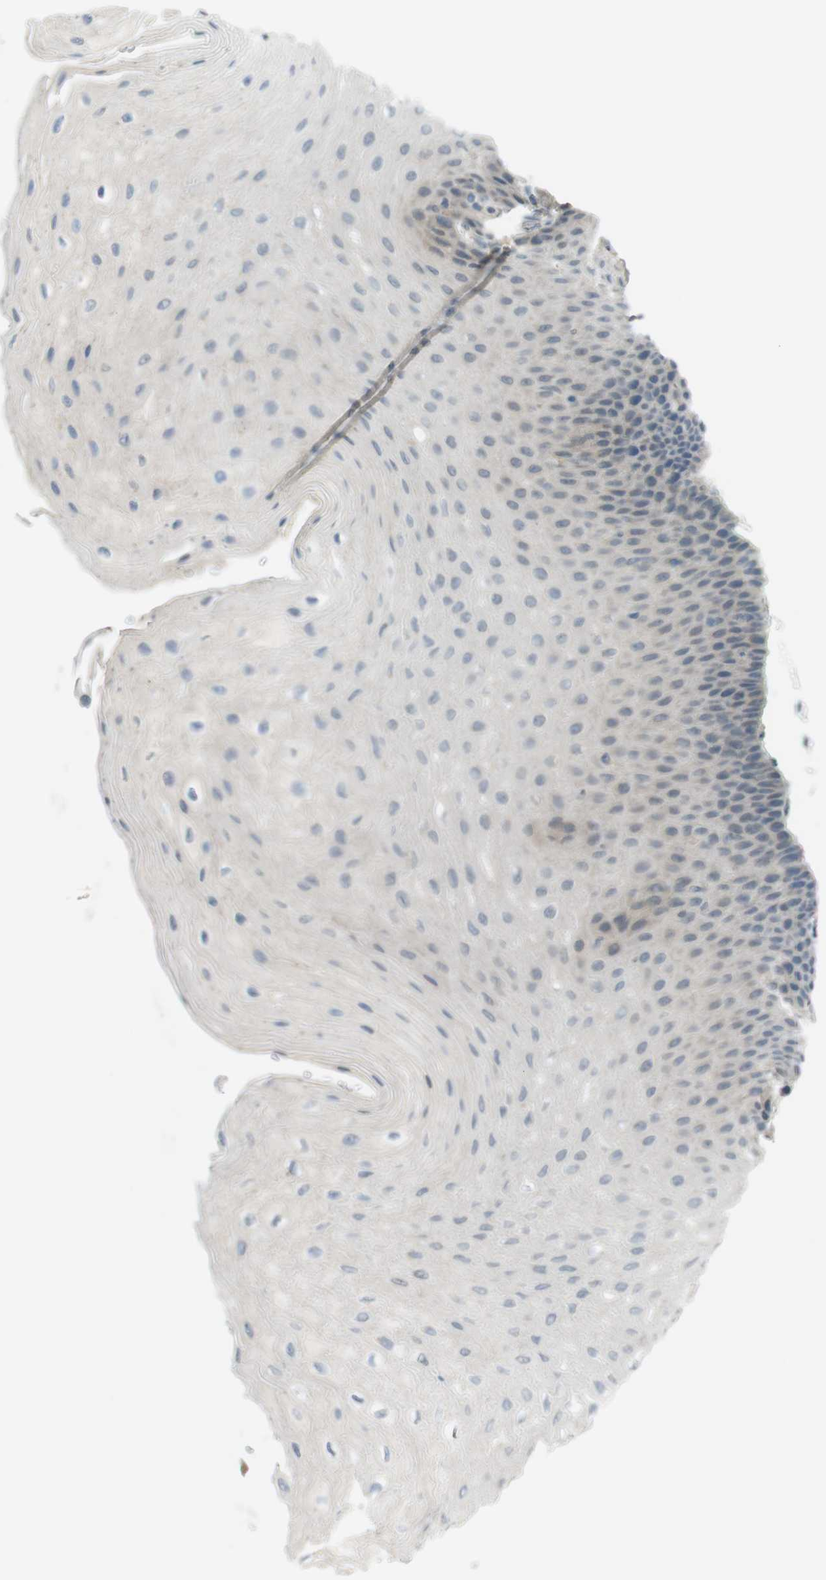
{"staining": {"intensity": "negative", "quantity": "none", "location": "none"}, "tissue": "esophagus", "cell_type": "Squamous epithelial cells", "image_type": "normal", "snomed": [{"axis": "morphology", "description": "Normal tissue, NOS"}, {"axis": "topography", "description": "Esophagus"}], "caption": "Squamous epithelial cells show no significant positivity in unremarkable esophagus.", "gene": "UGT8", "patient": {"sex": "female", "age": 72}}